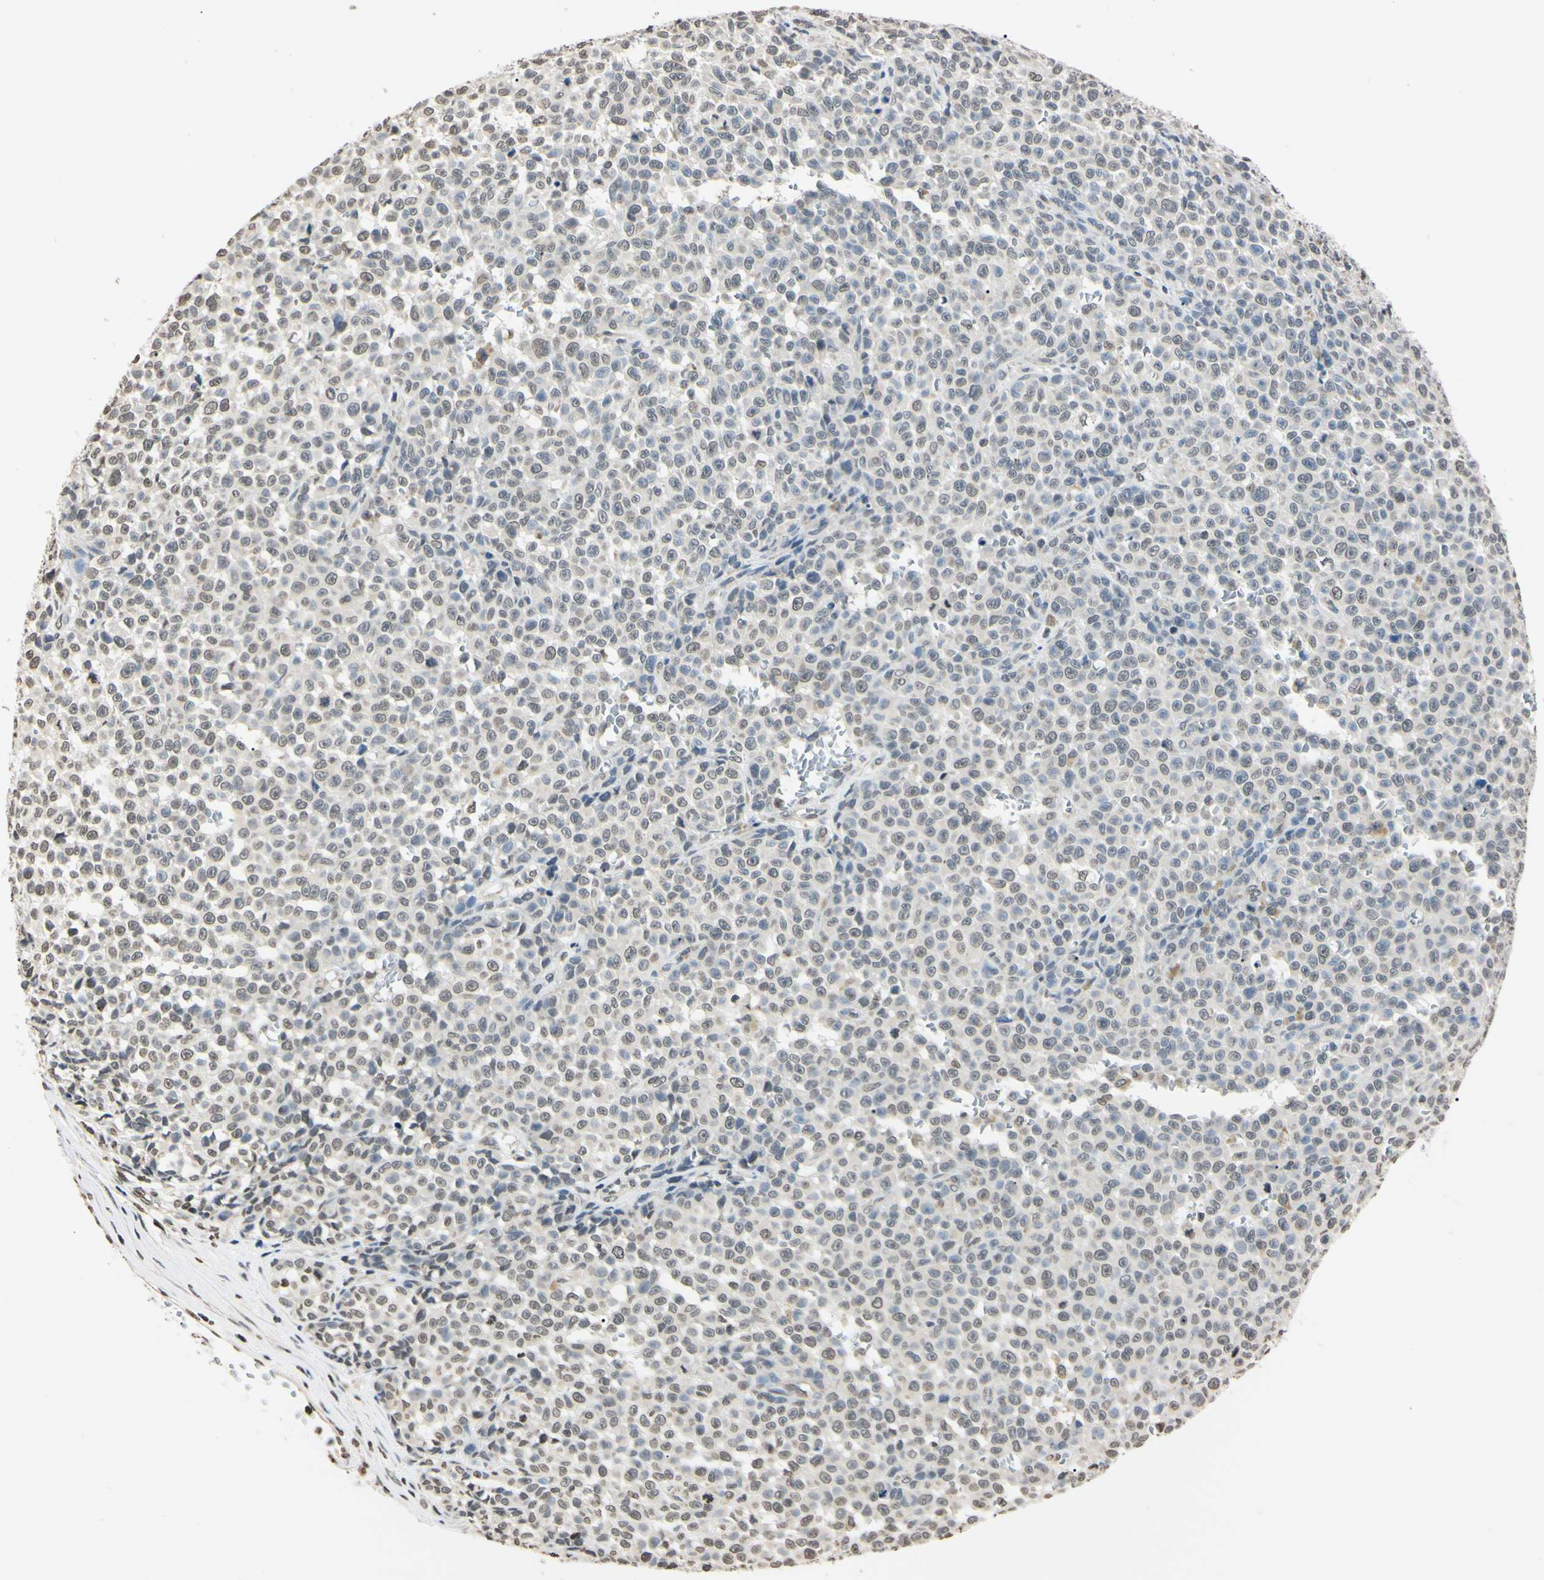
{"staining": {"intensity": "weak", "quantity": "25%-75%", "location": "nuclear"}, "tissue": "melanoma", "cell_type": "Tumor cells", "image_type": "cancer", "snomed": [{"axis": "morphology", "description": "Malignant melanoma, NOS"}, {"axis": "topography", "description": "Skin"}], "caption": "This is an image of immunohistochemistry staining of melanoma, which shows weak expression in the nuclear of tumor cells.", "gene": "CDC45", "patient": {"sex": "female", "age": 82}}